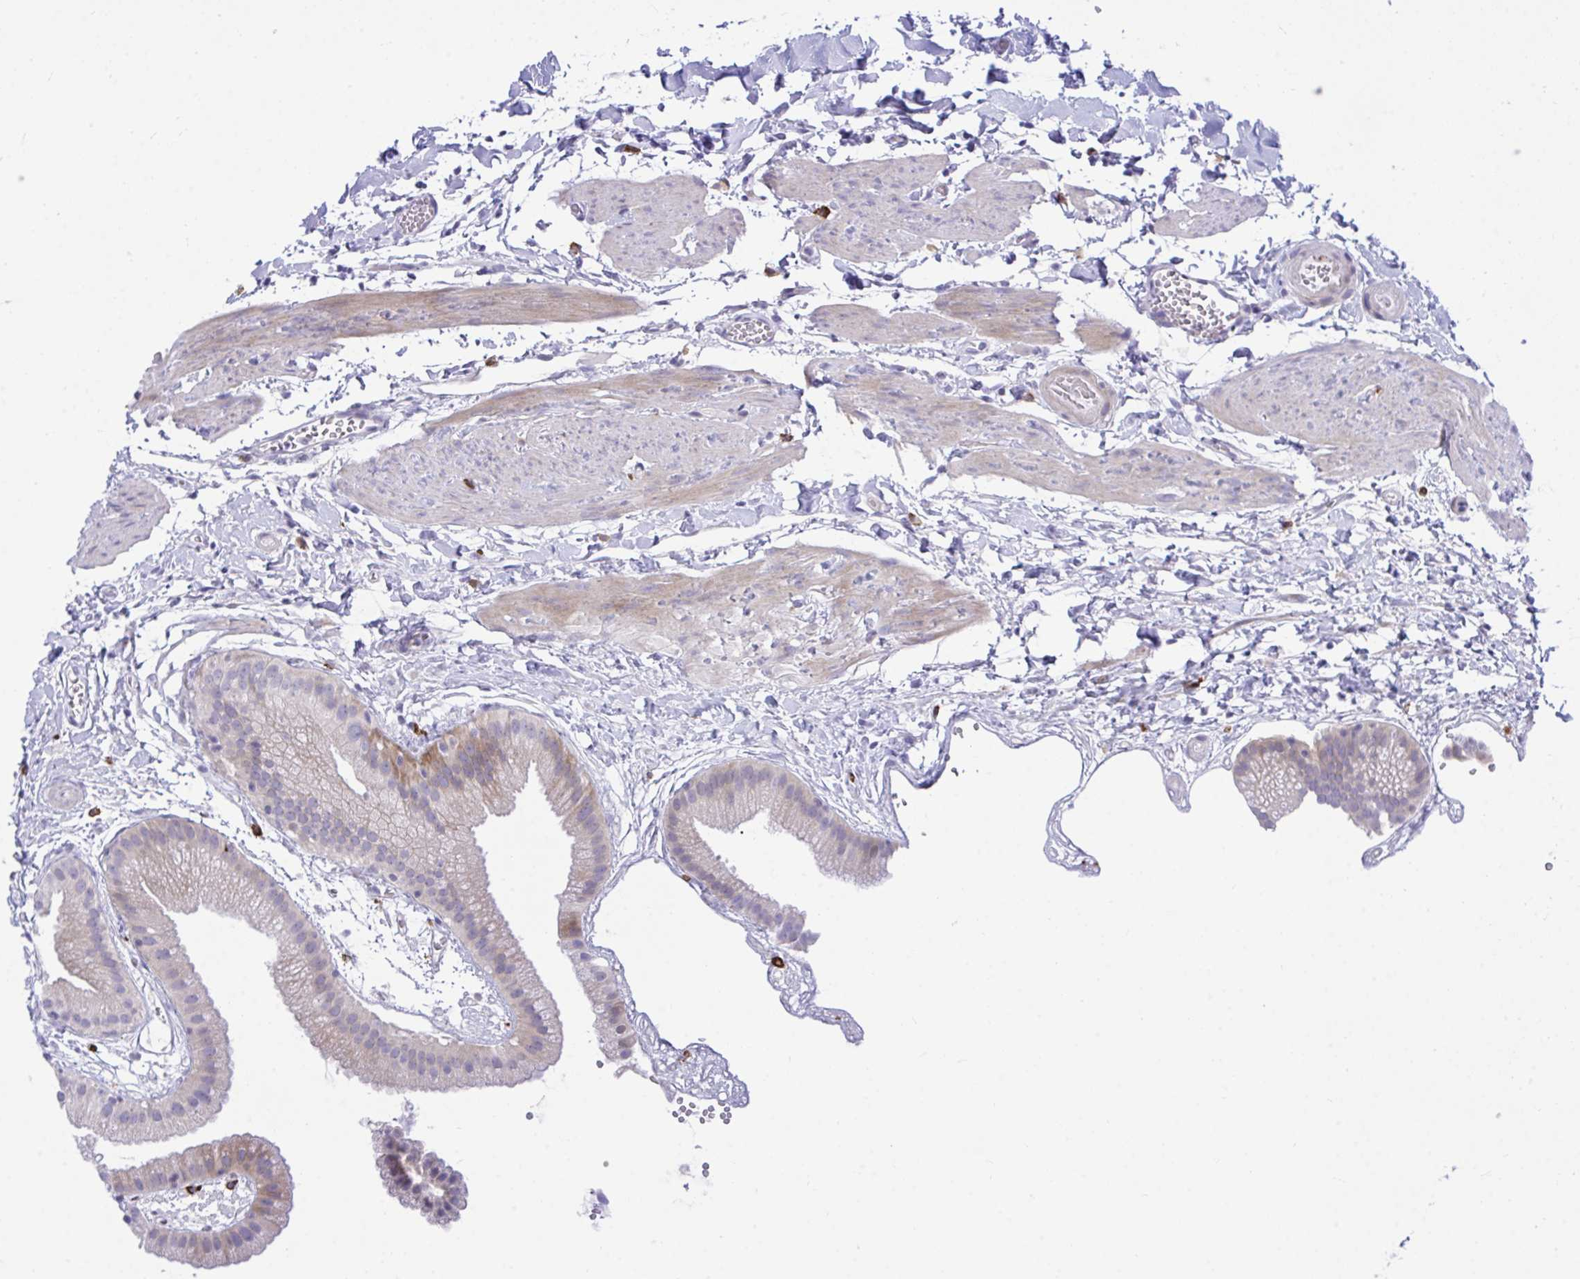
{"staining": {"intensity": "weak", "quantity": "25%-75%", "location": "cytoplasmic/membranous"}, "tissue": "gallbladder", "cell_type": "Glandular cells", "image_type": "normal", "snomed": [{"axis": "morphology", "description": "Normal tissue, NOS"}, {"axis": "topography", "description": "Gallbladder"}], "caption": "Weak cytoplasmic/membranous protein positivity is appreciated in approximately 25%-75% of glandular cells in gallbladder.", "gene": "MED9", "patient": {"sex": "female", "age": 63}}